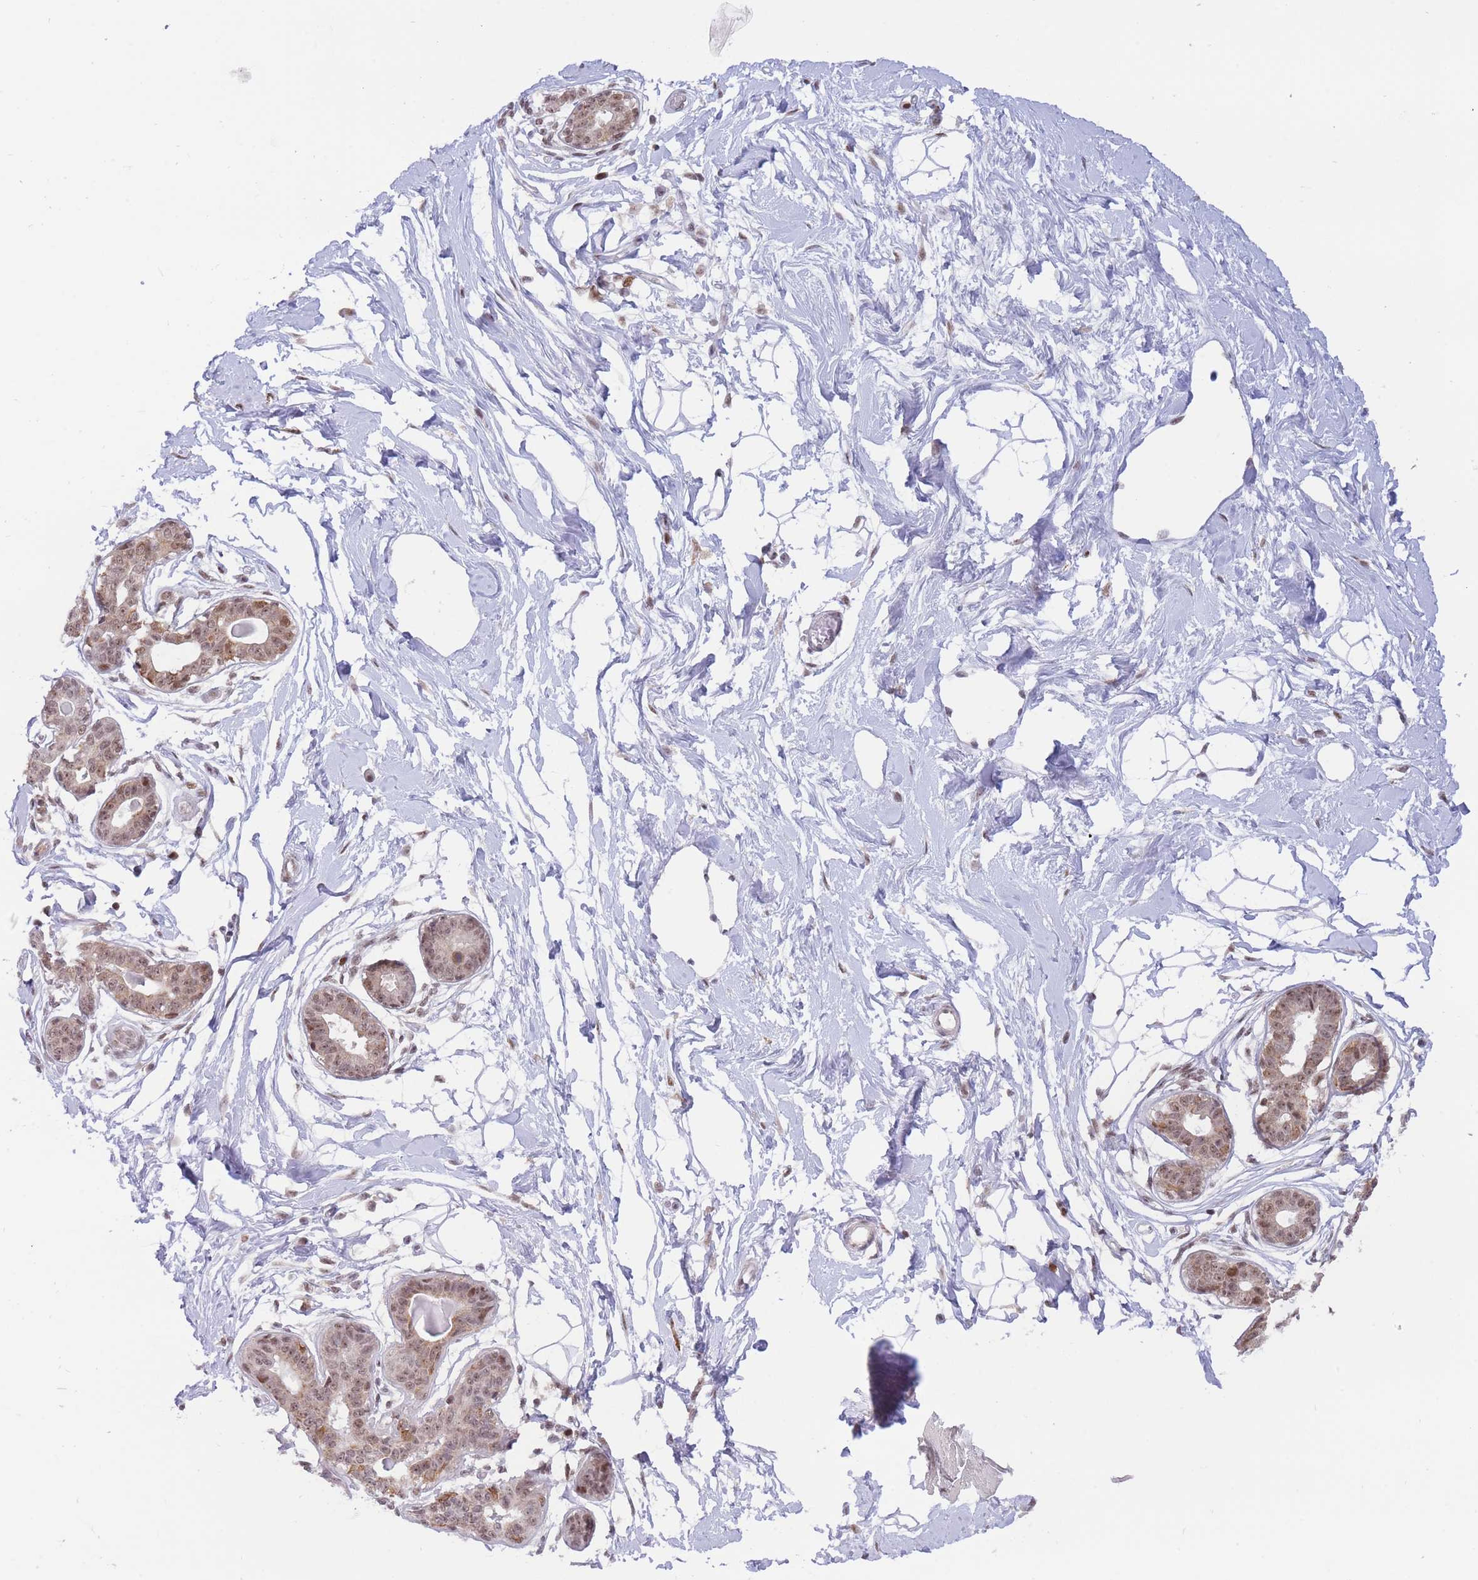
{"staining": {"intensity": "negative", "quantity": "none", "location": "none"}, "tissue": "breast", "cell_type": "Adipocytes", "image_type": "normal", "snomed": [{"axis": "morphology", "description": "Normal tissue, NOS"}, {"axis": "topography", "description": "Breast"}], "caption": "Adipocytes show no significant protein expression in normal breast. (DAB (3,3'-diaminobenzidine) immunohistochemistry (IHC) visualized using brightfield microscopy, high magnification).", "gene": "TARBP2", "patient": {"sex": "female", "age": 45}}